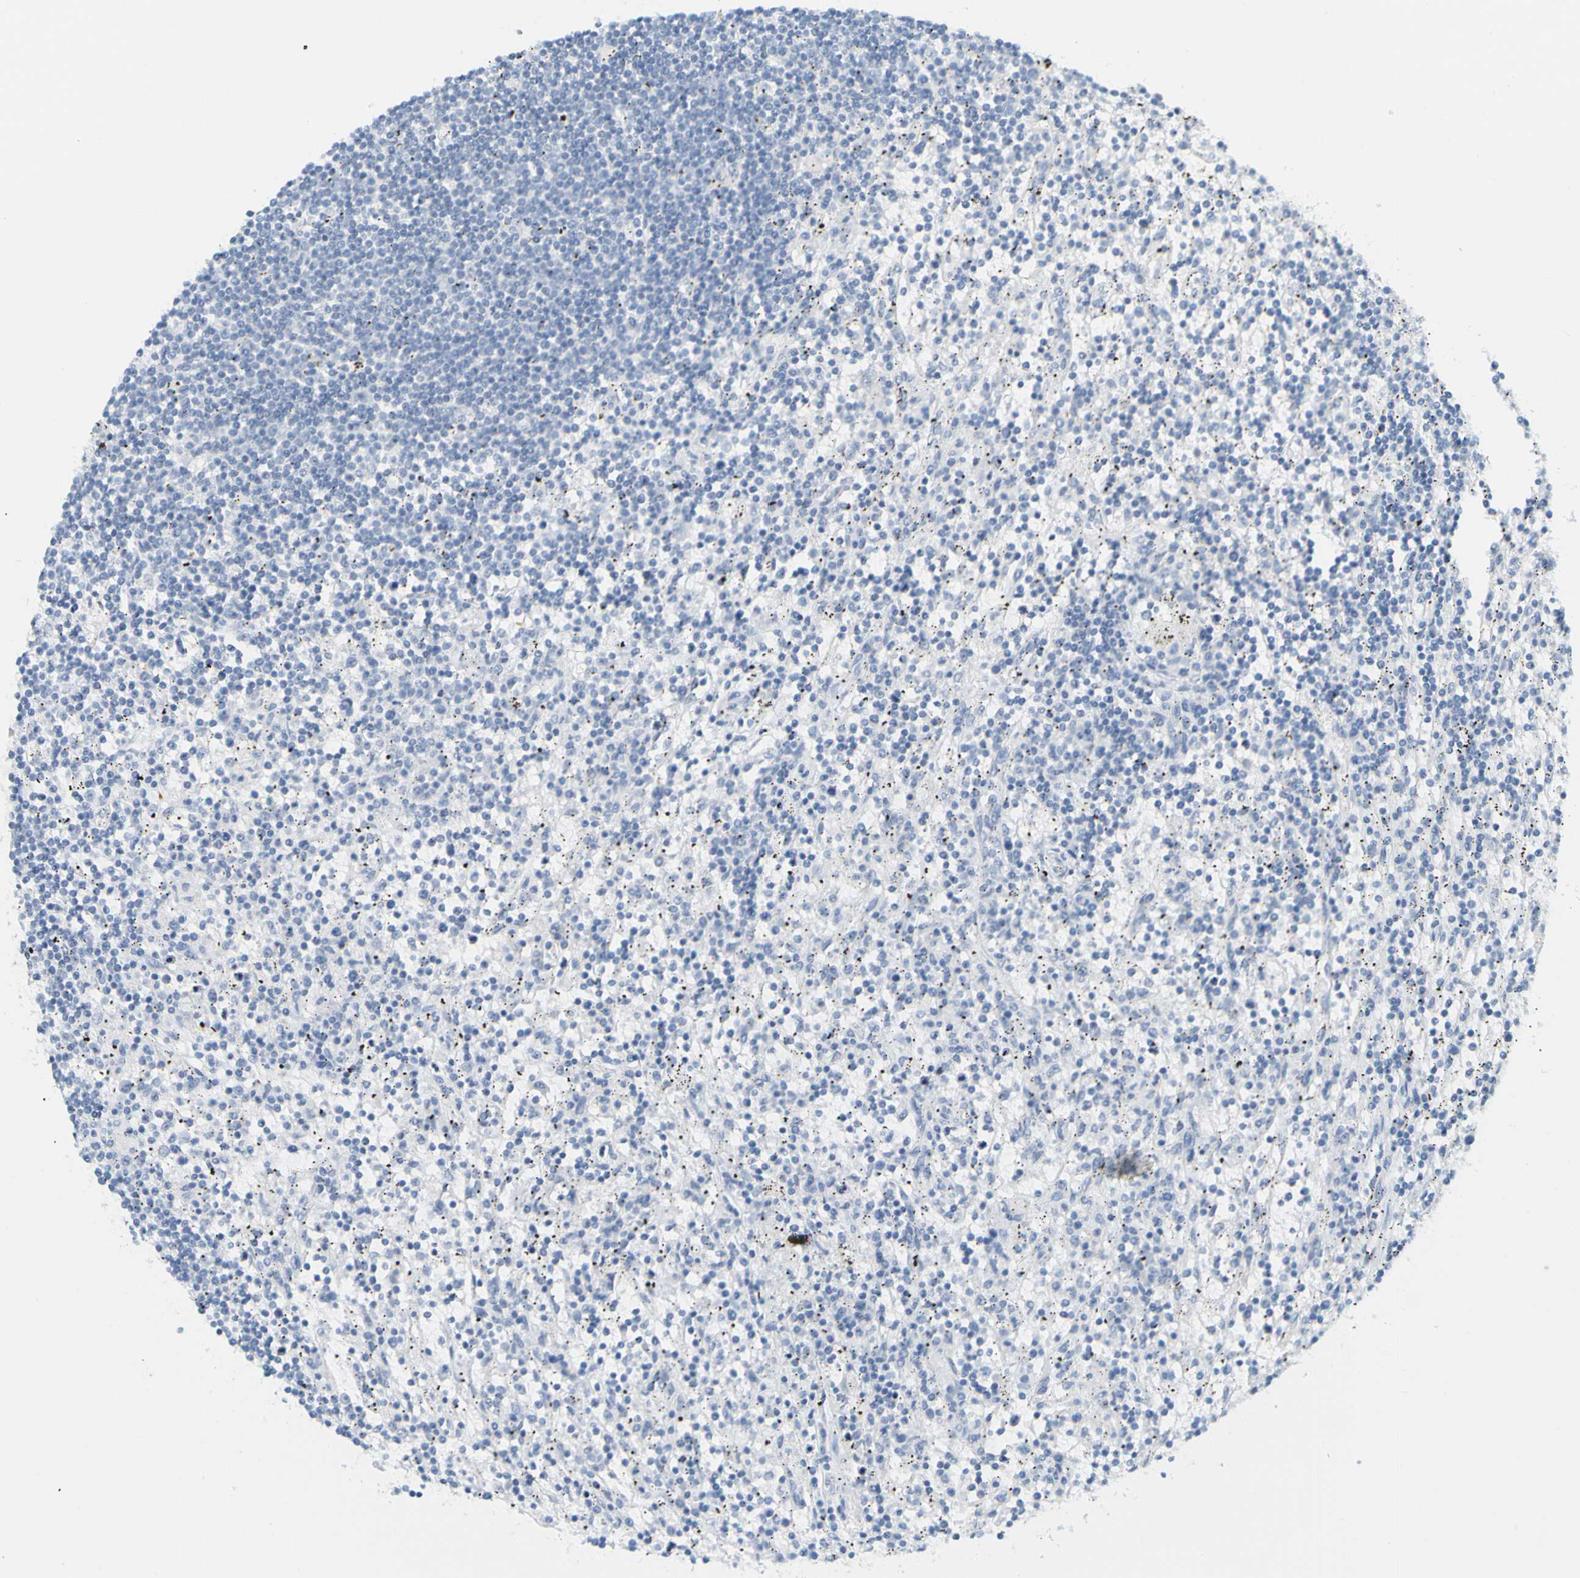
{"staining": {"intensity": "negative", "quantity": "none", "location": "none"}, "tissue": "lymphoma", "cell_type": "Tumor cells", "image_type": "cancer", "snomed": [{"axis": "morphology", "description": "Malignant lymphoma, non-Hodgkin's type, Low grade"}, {"axis": "topography", "description": "Spleen"}], "caption": "Human lymphoma stained for a protein using immunohistochemistry reveals no positivity in tumor cells.", "gene": "OPN1SW", "patient": {"sex": "male", "age": 76}}